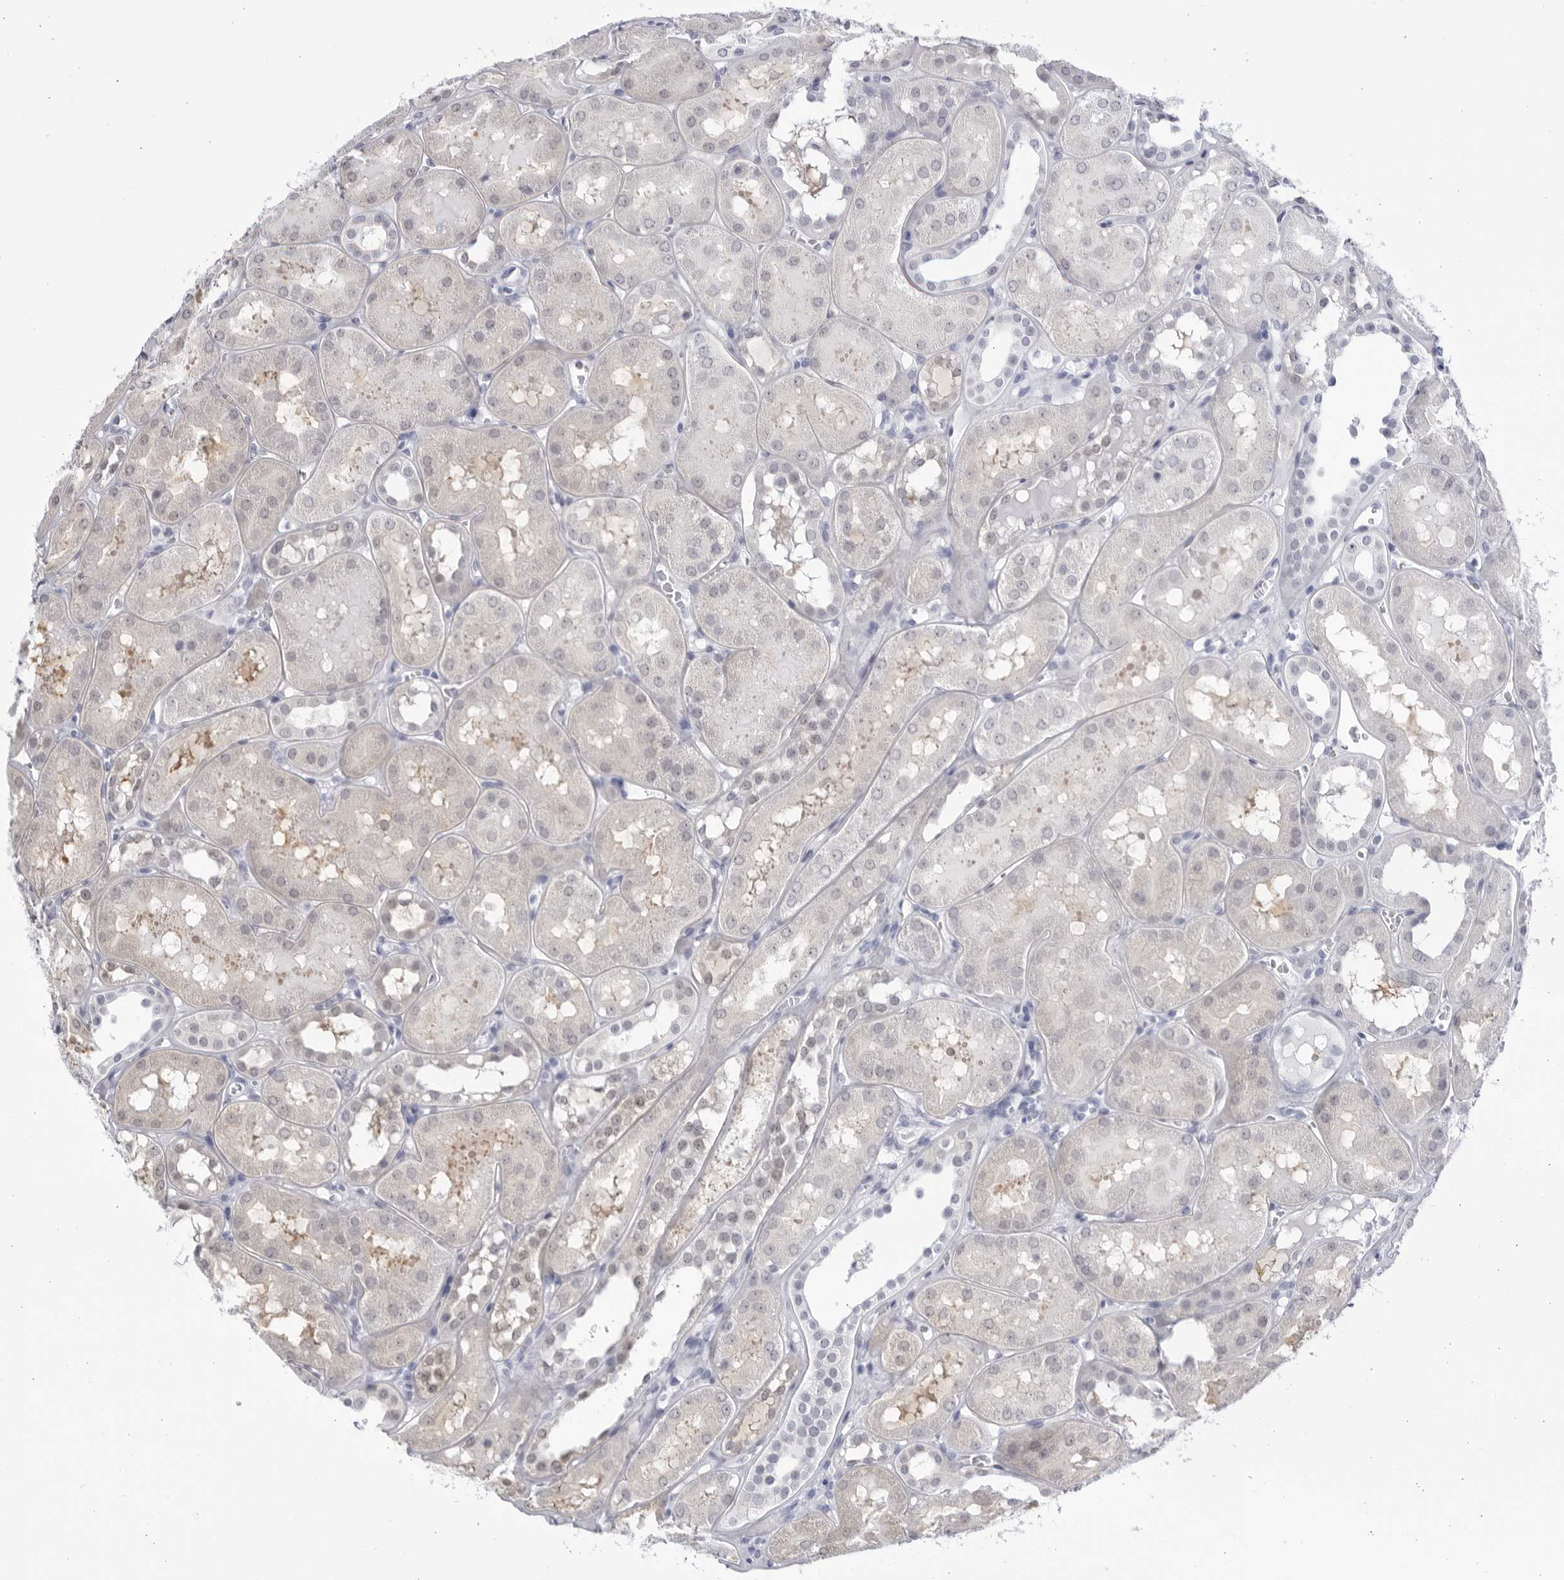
{"staining": {"intensity": "negative", "quantity": "none", "location": "none"}, "tissue": "kidney", "cell_type": "Cells in glomeruli", "image_type": "normal", "snomed": [{"axis": "morphology", "description": "Normal tissue, NOS"}, {"axis": "topography", "description": "Kidney"}, {"axis": "topography", "description": "Urinary bladder"}], "caption": "Protein analysis of normal kidney demonstrates no significant positivity in cells in glomeruli. (Immunohistochemistry, brightfield microscopy, high magnification).", "gene": "CCDC181", "patient": {"sex": "male", "age": 16}}